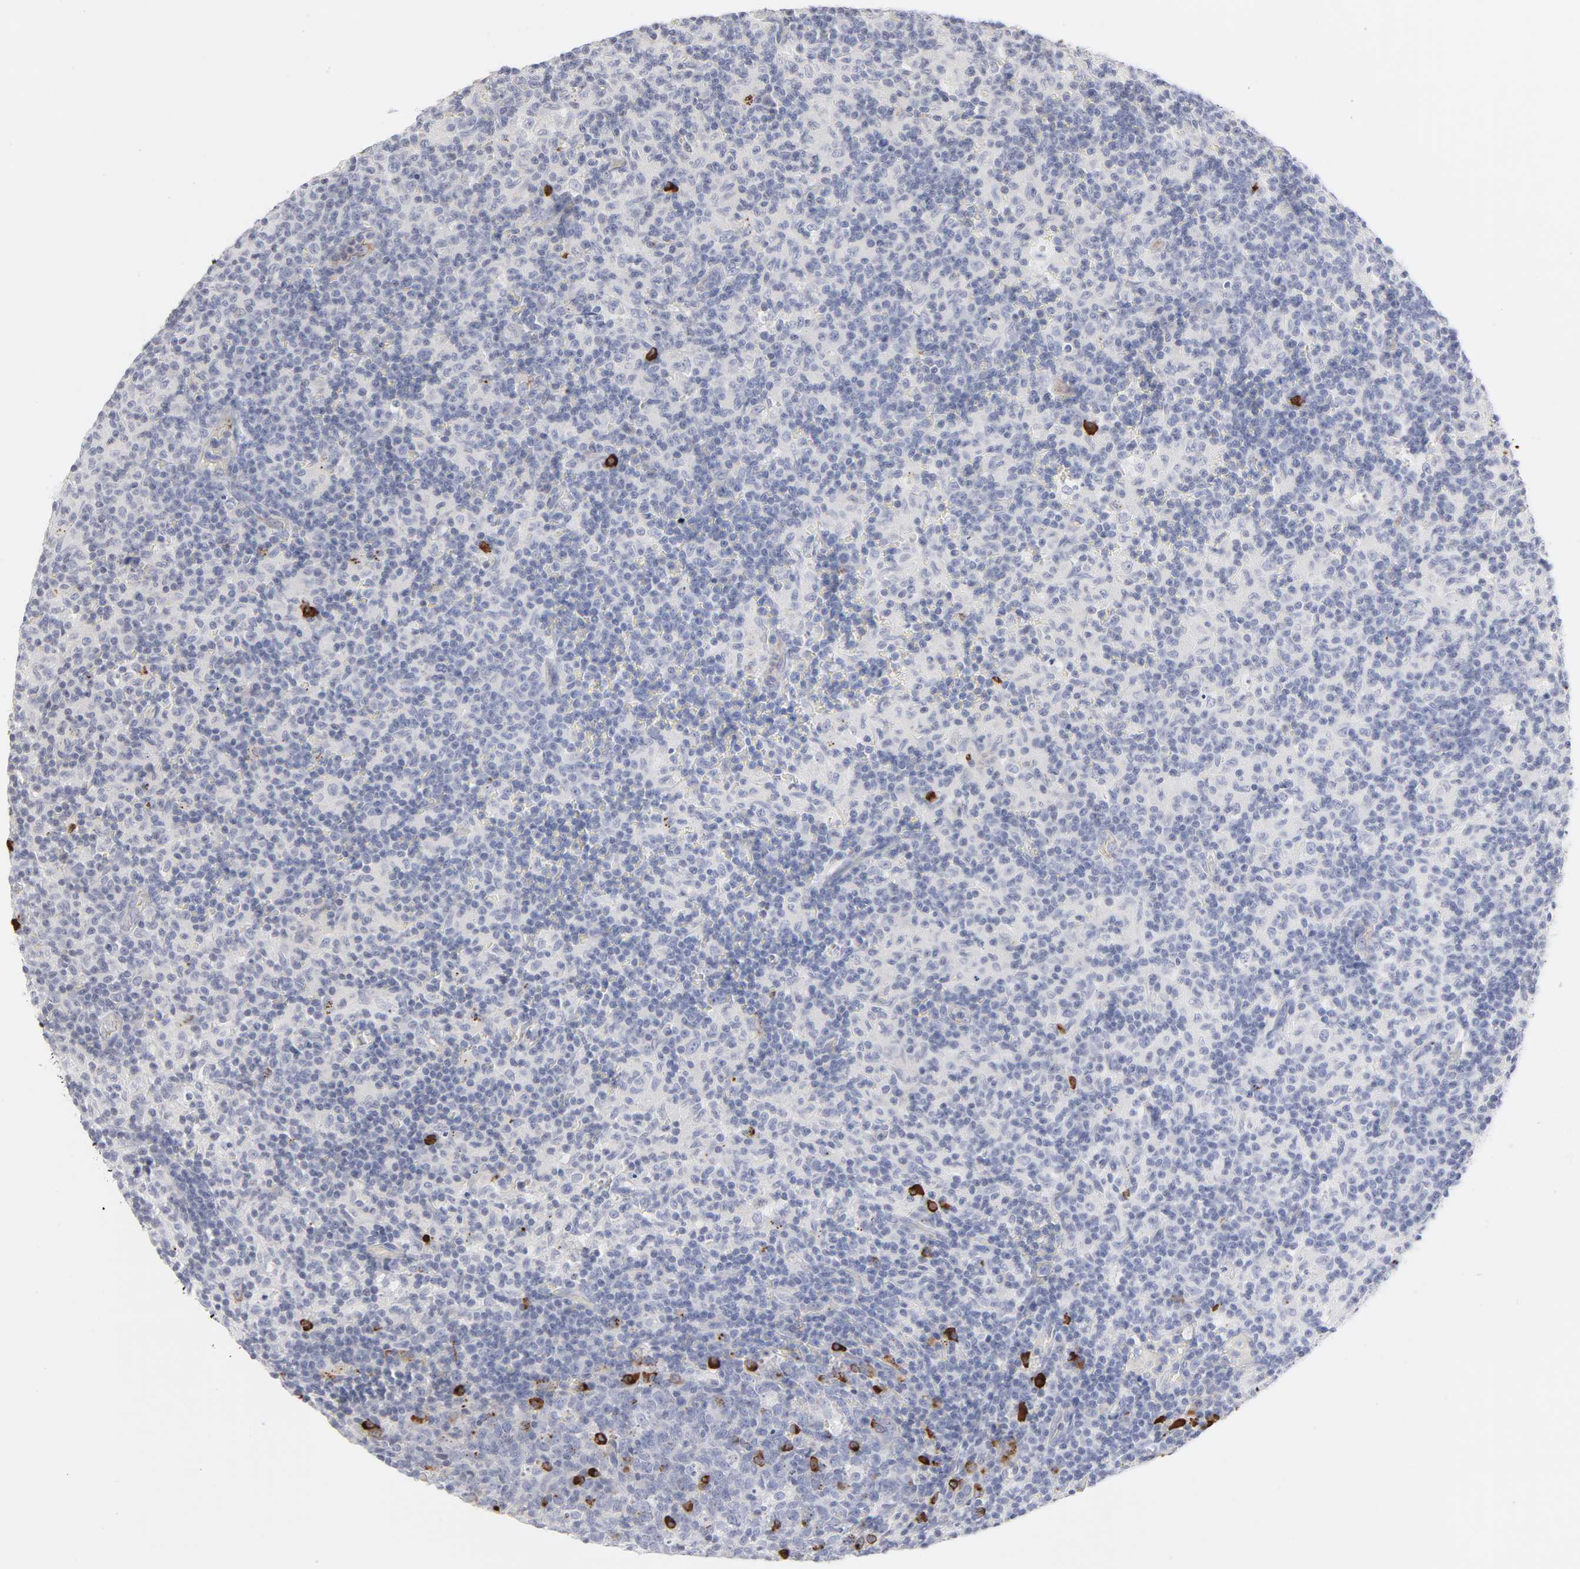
{"staining": {"intensity": "strong", "quantity": "<25%", "location": "cytoplasmic/membranous"}, "tissue": "lymph node", "cell_type": "Germinal center cells", "image_type": "normal", "snomed": [{"axis": "morphology", "description": "Normal tissue, NOS"}, {"axis": "morphology", "description": "Inflammation, NOS"}, {"axis": "topography", "description": "Lymph node"}], "caption": "DAB (3,3'-diaminobenzidine) immunohistochemical staining of normal human lymph node exhibits strong cytoplasmic/membranous protein expression in approximately <25% of germinal center cells.", "gene": "PLAT", "patient": {"sex": "male", "age": 55}}